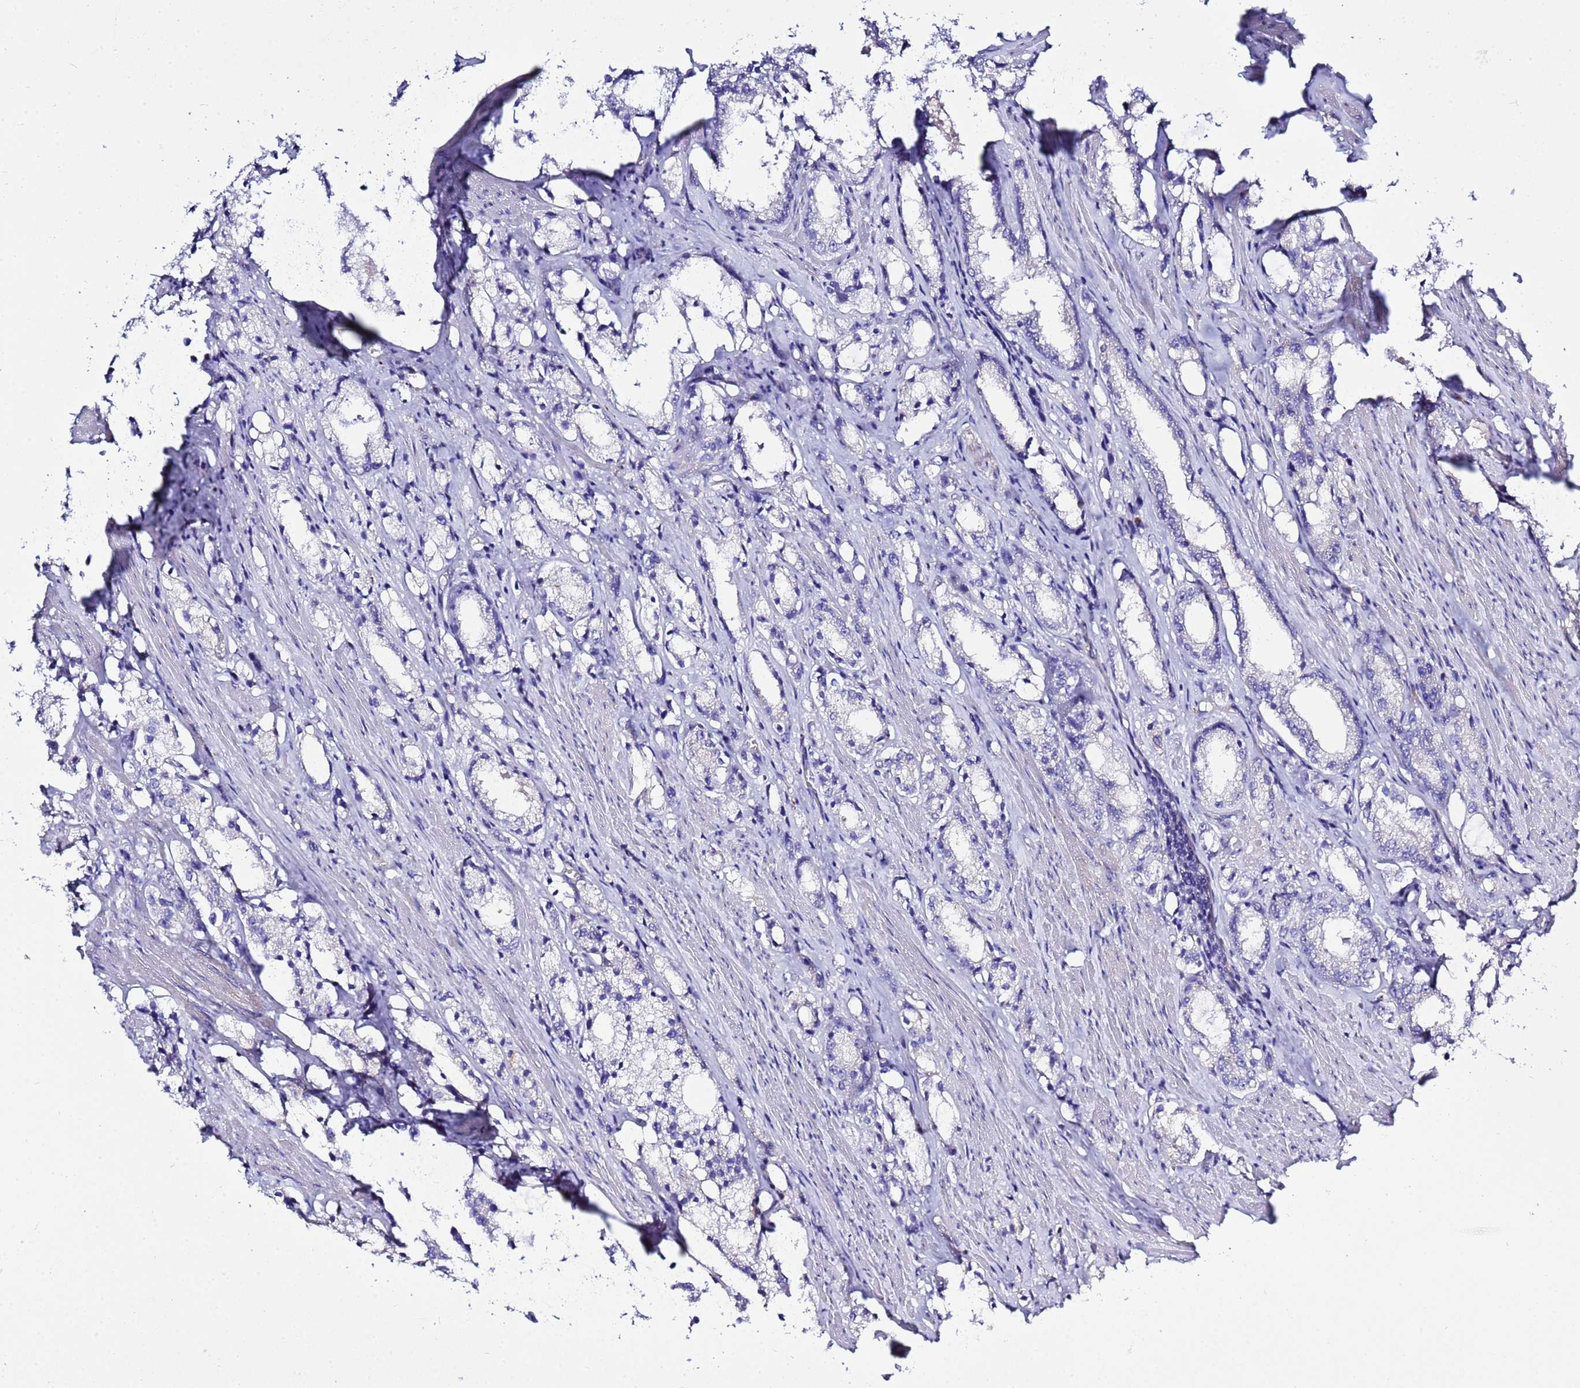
{"staining": {"intensity": "negative", "quantity": "none", "location": "none"}, "tissue": "prostate cancer", "cell_type": "Tumor cells", "image_type": "cancer", "snomed": [{"axis": "morphology", "description": "Adenocarcinoma, High grade"}, {"axis": "topography", "description": "Prostate"}], "caption": "An immunohistochemistry micrograph of high-grade adenocarcinoma (prostate) is shown. There is no staining in tumor cells of high-grade adenocarcinoma (prostate).", "gene": "KICS2", "patient": {"sex": "male", "age": 66}}